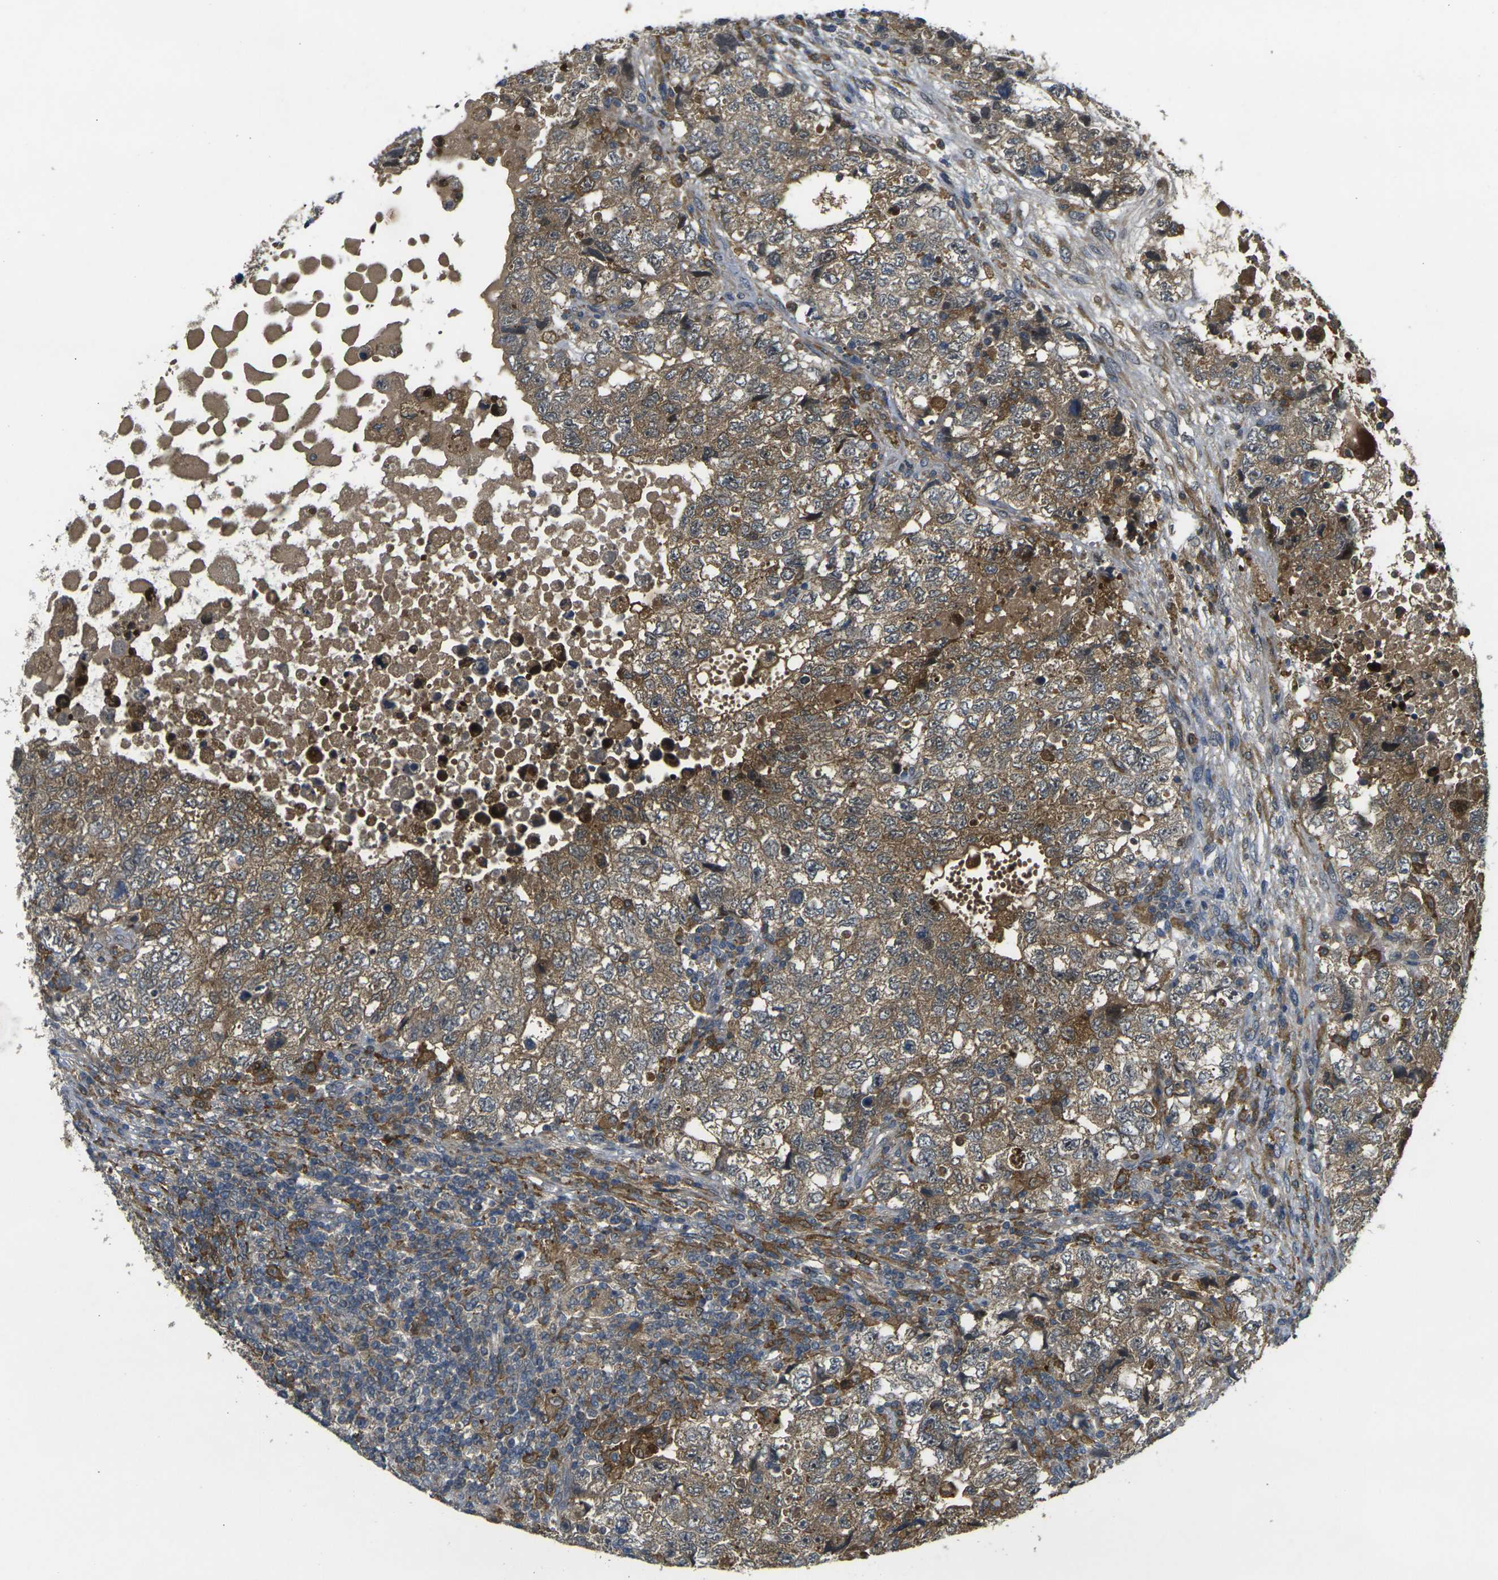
{"staining": {"intensity": "moderate", "quantity": "25%-75%", "location": "cytoplasmic/membranous"}, "tissue": "testis cancer", "cell_type": "Tumor cells", "image_type": "cancer", "snomed": [{"axis": "morphology", "description": "Carcinoma, Embryonal, NOS"}, {"axis": "topography", "description": "Testis"}], "caption": "Brown immunohistochemical staining in testis cancer reveals moderate cytoplasmic/membranous expression in approximately 25%-75% of tumor cells.", "gene": "PIGL", "patient": {"sex": "male", "age": 36}}